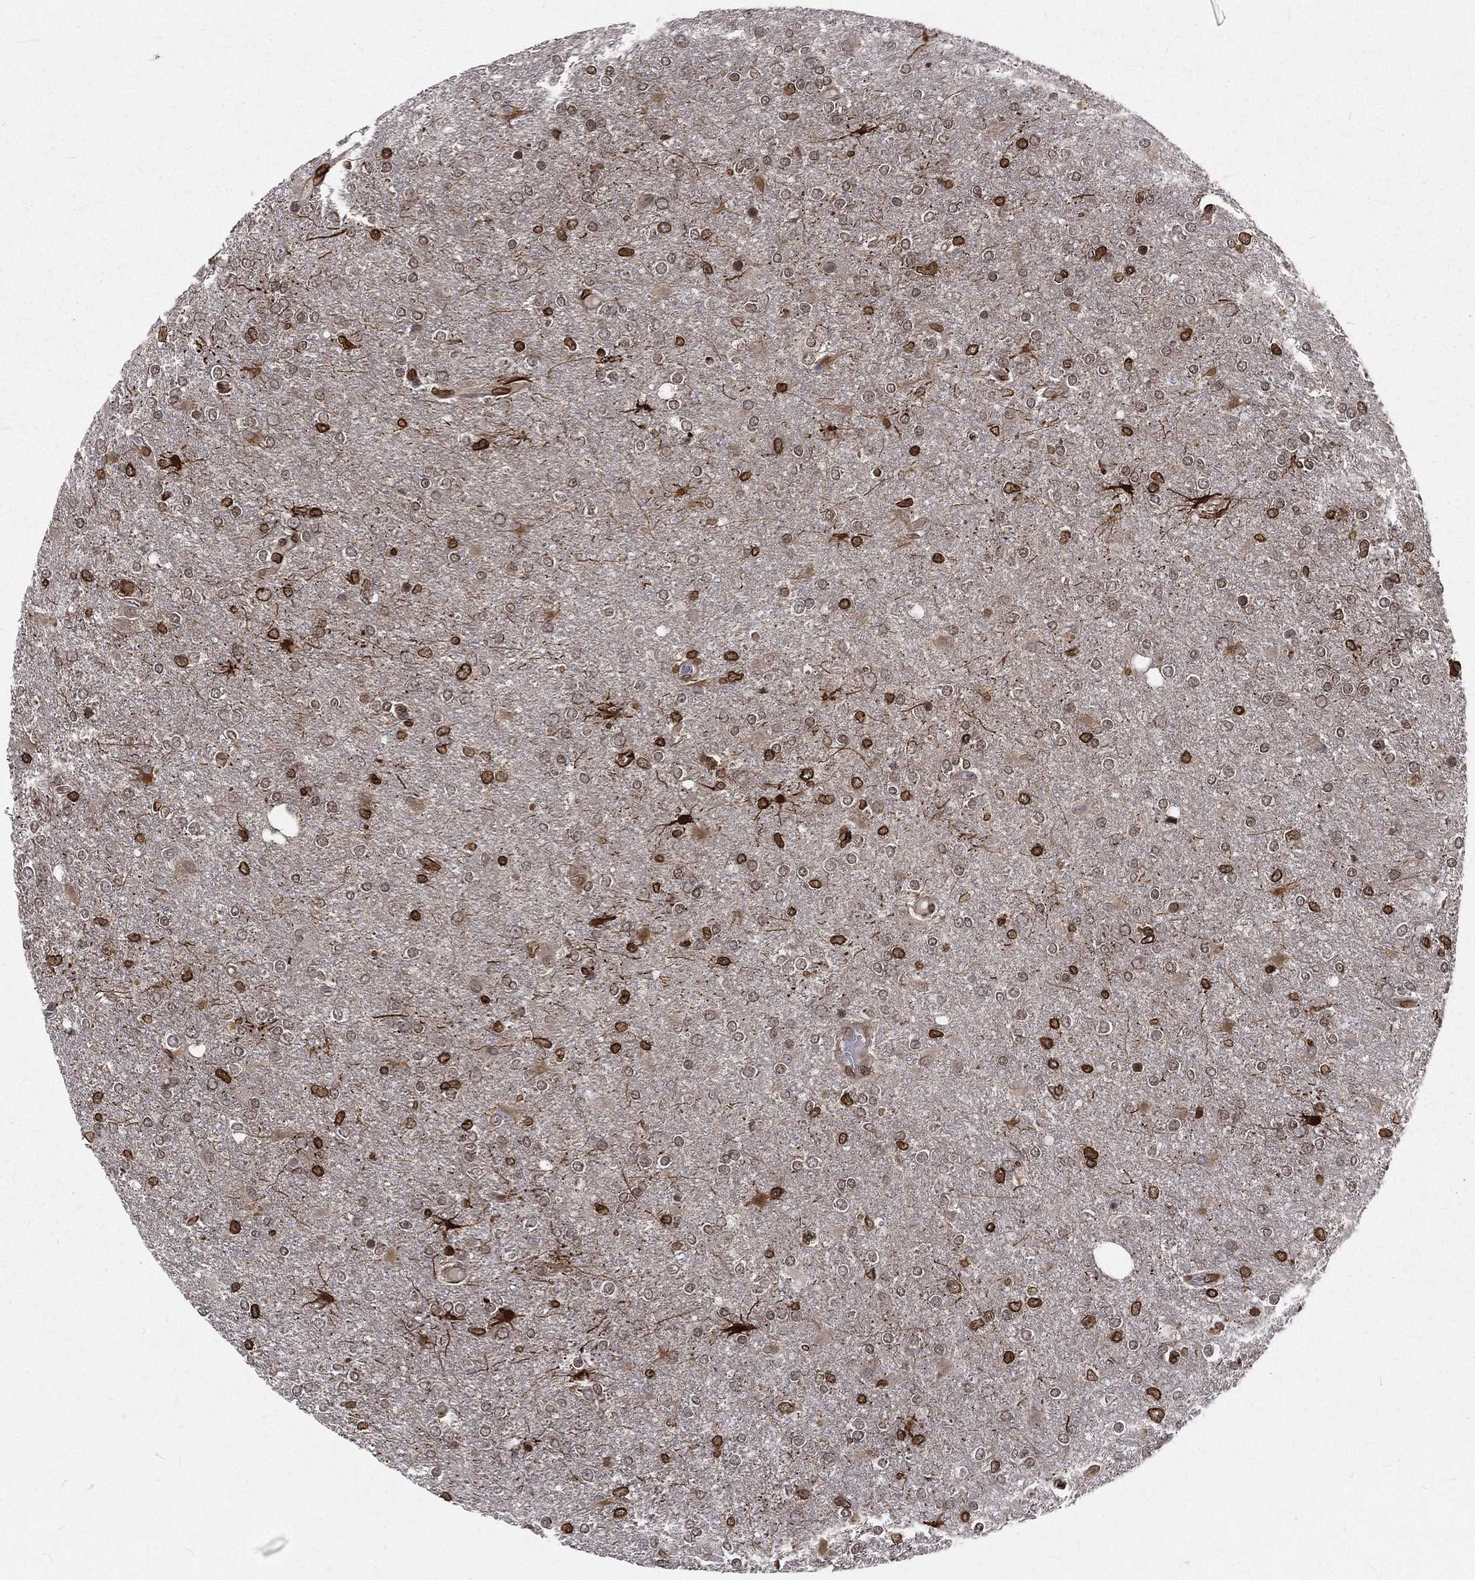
{"staining": {"intensity": "strong", "quantity": "<25%", "location": "cytoplasmic/membranous,nuclear"}, "tissue": "glioma", "cell_type": "Tumor cells", "image_type": "cancer", "snomed": [{"axis": "morphology", "description": "Glioma, malignant, High grade"}, {"axis": "topography", "description": "Cerebral cortex"}], "caption": "An IHC image of tumor tissue is shown. Protein staining in brown labels strong cytoplasmic/membranous and nuclear positivity in glioma within tumor cells.", "gene": "LBR", "patient": {"sex": "male", "age": 70}}